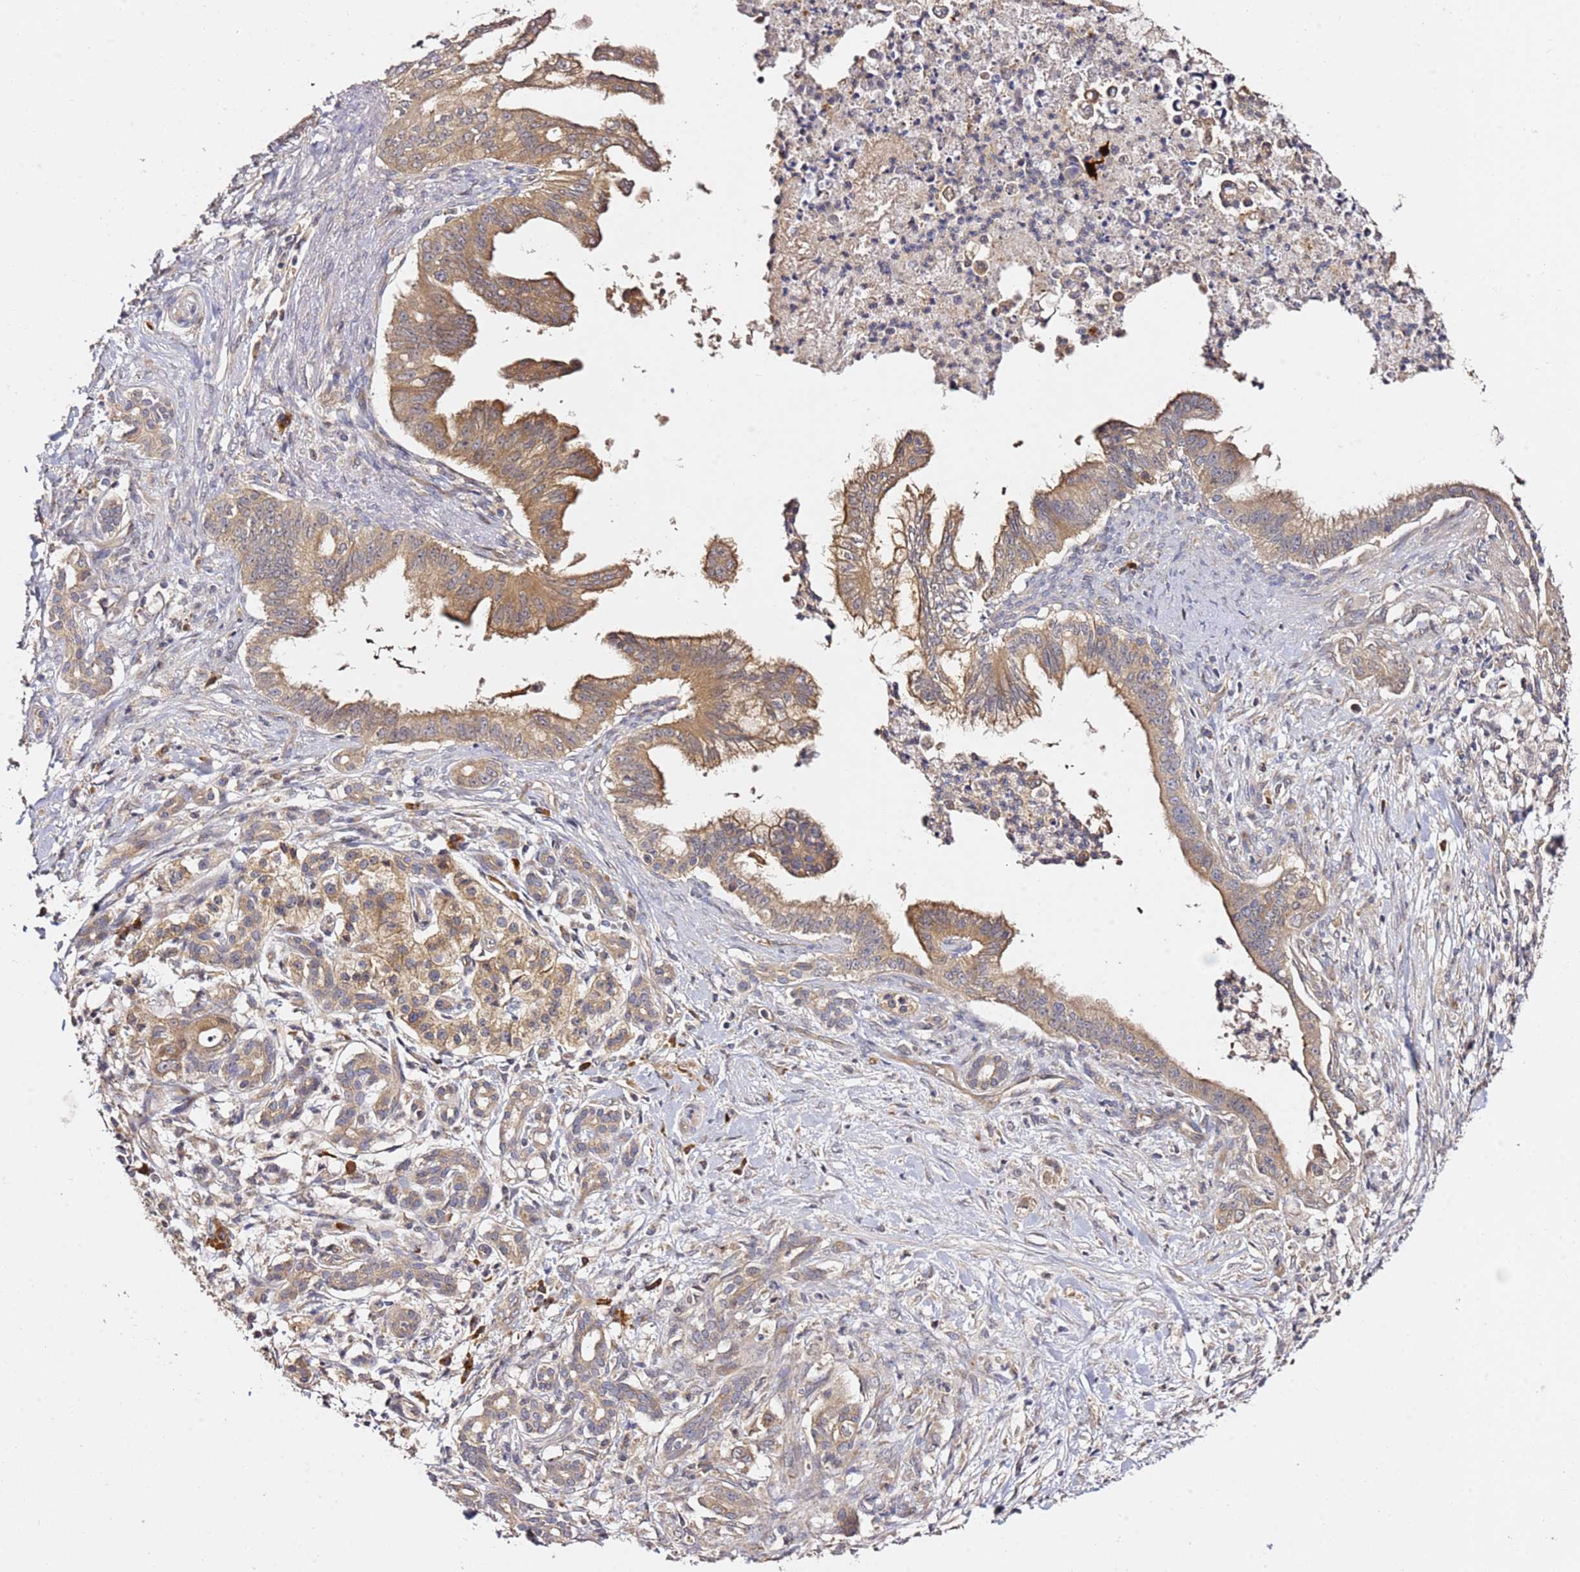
{"staining": {"intensity": "moderate", "quantity": ">75%", "location": "cytoplasmic/membranous"}, "tissue": "pancreatic cancer", "cell_type": "Tumor cells", "image_type": "cancer", "snomed": [{"axis": "morphology", "description": "Adenocarcinoma, NOS"}, {"axis": "topography", "description": "Pancreas"}], "caption": "An immunohistochemistry photomicrograph of neoplastic tissue is shown. Protein staining in brown shows moderate cytoplasmic/membranous positivity in pancreatic cancer (adenocarcinoma) within tumor cells.", "gene": "OSBPL2", "patient": {"sex": "male", "age": 58}}